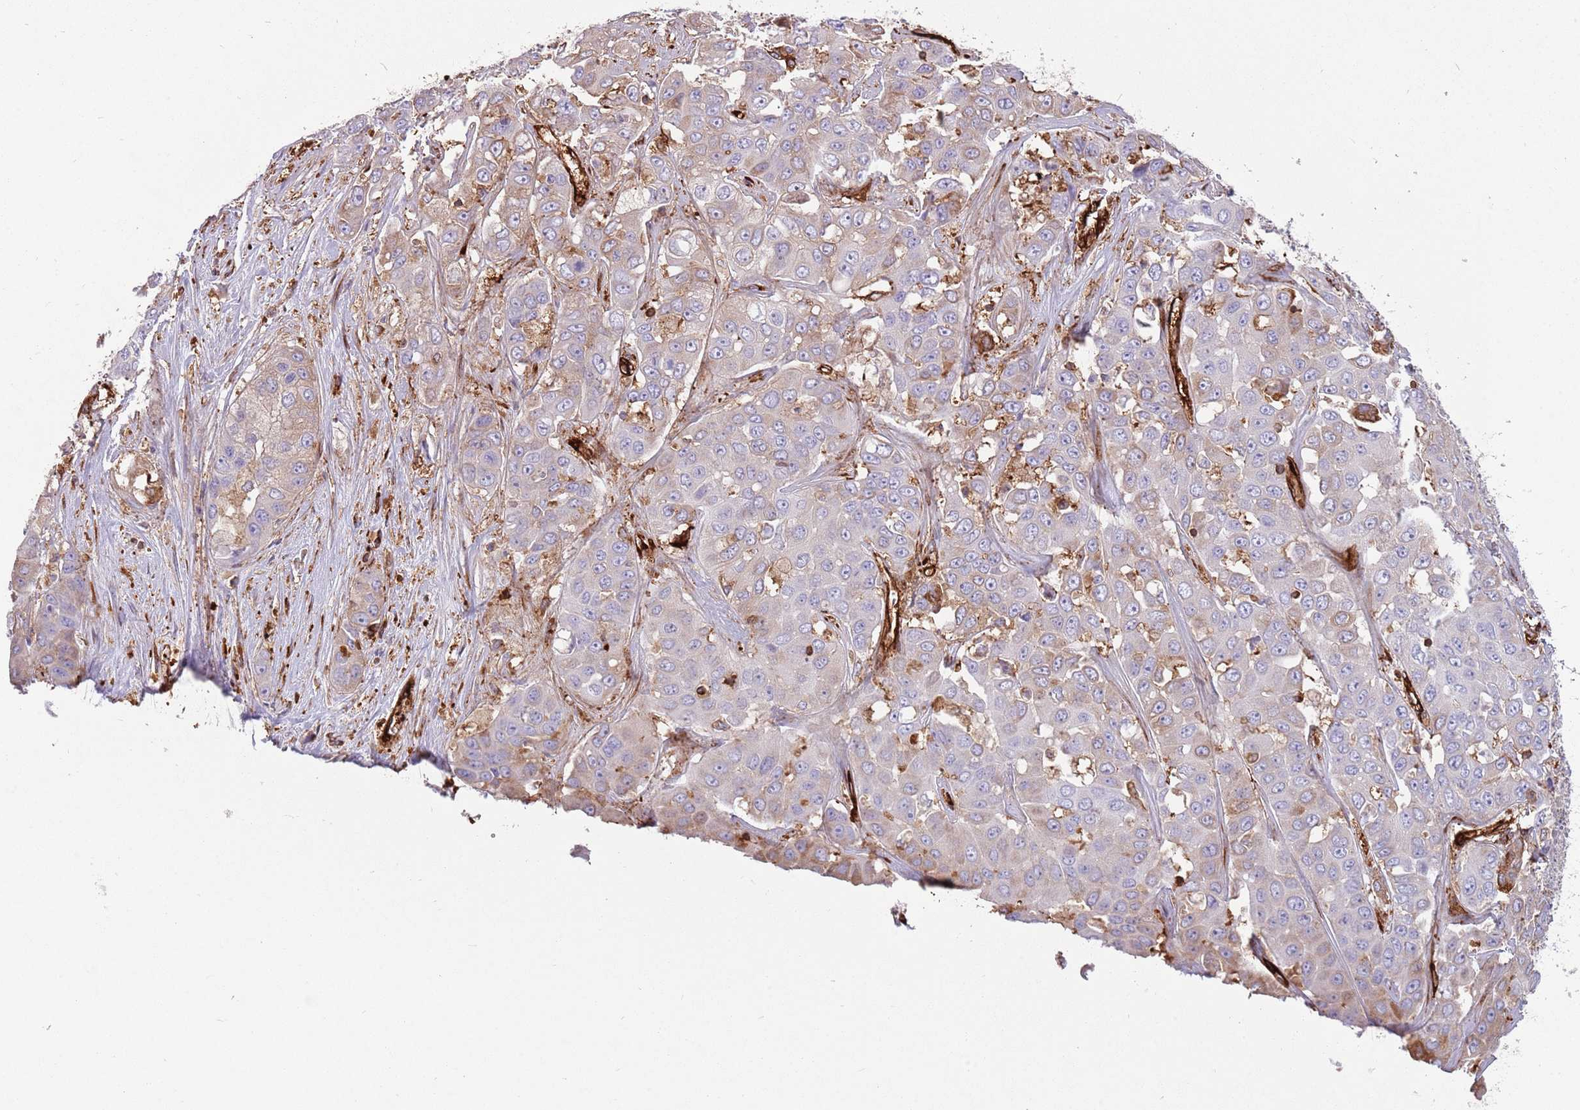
{"staining": {"intensity": "negative", "quantity": "none", "location": "none"}, "tissue": "liver cancer", "cell_type": "Tumor cells", "image_type": "cancer", "snomed": [{"axis": "morphology", "description": "Cholangiocarcinoma"}, {"axis": "topography", "description": "Liver"}], "caption": "This is an immunohistochemistry (IHC) image of human liver cancer. There is no expression in tumor cells.", "gene": "KBTBD7", "patient": {"sex": "female", "age": 52}}